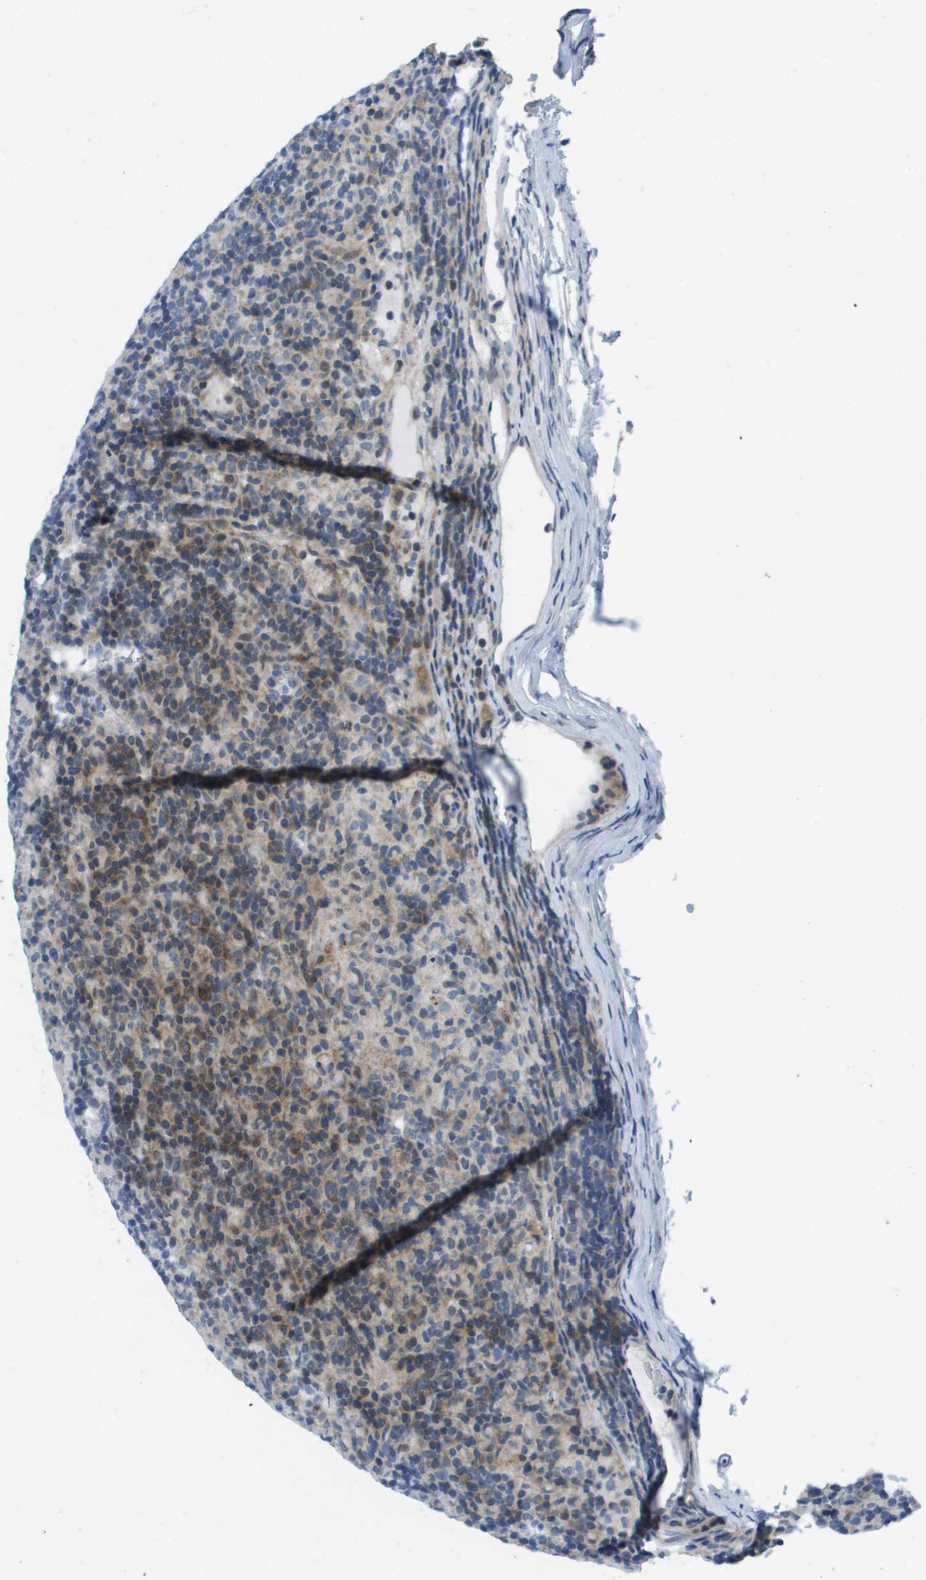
{"staining": {"intensity": "moderate", "quantity": "<25%", "location": "cytoplasmic/membranous"}, "tissue": "lymphoma", "cell_type": "Tumor cells", "image_type": "cancer", "snomed": [{"axis": "morphology", "description": "Hodgkin's disease, NOS"}, {"axis": "topography", "description": "Lymph node"}], "caption": "Hodgkin's disease stained with a protein marker demonstrates moderate staining in tumor cells.", "gene": "KRT23", "patient": {"sex": "male", "age": 70}}